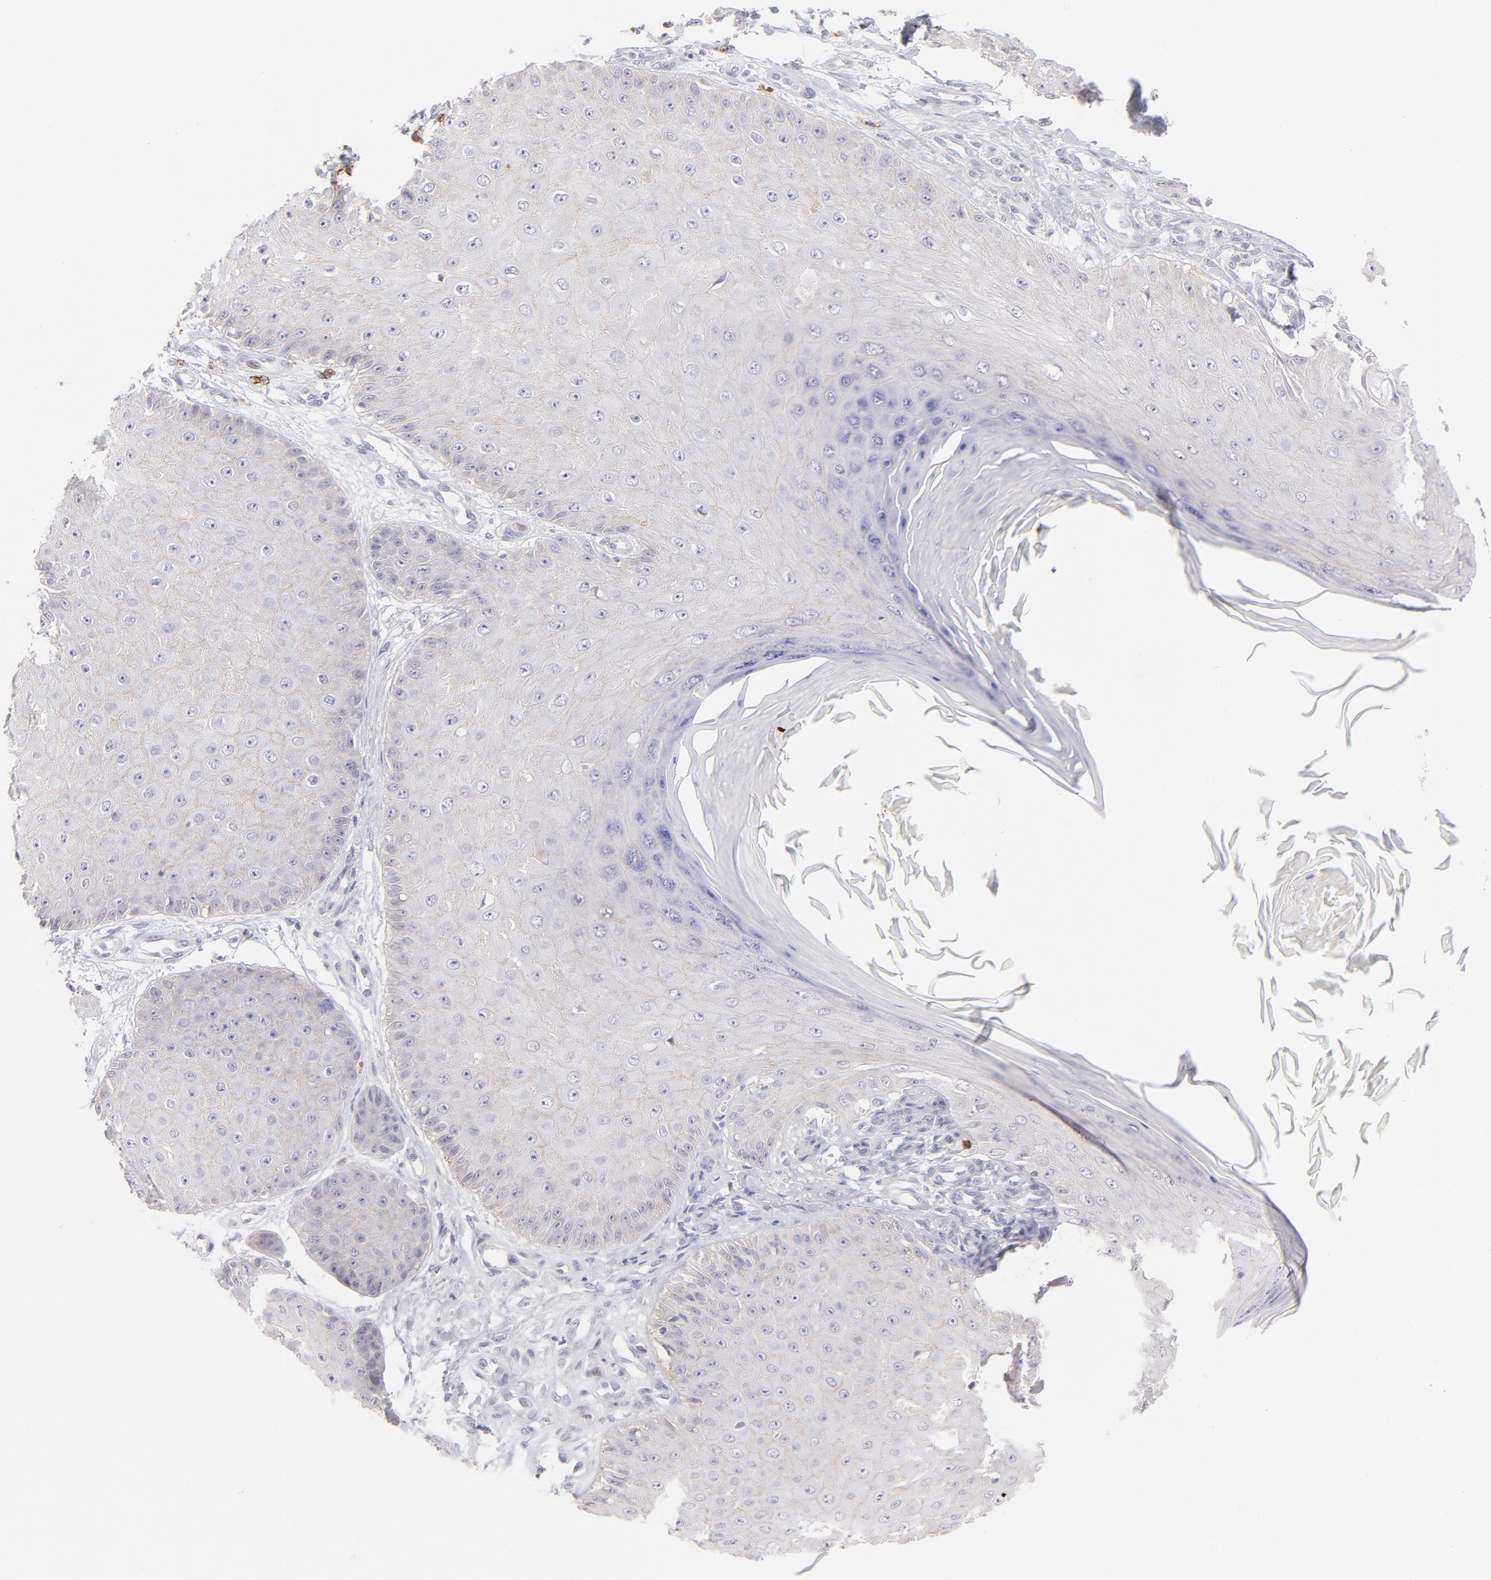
{"staining": {"intensity": "negative", "quantity": "none", "location": "none"}, "tissue": "skin cancer", "cell_type": "Tumor cells", "image_type": "cancer", "snomed": [{"axis": "morphology", "description": "Squamous cell carcinoma, NOS"}, {"axis": "topography", "description": "Skin"}], "caption": "High magnification brightfield microscopy of skin cancer (squamous cell carcinoma) stained with DAB (3,3'-diaminobenzidine) (brown) and counterstained with hematoxylin (blue): tumor cells show no significant expression.", "gene": "LTB4R", "patient": {"sex": "female", "age": 40}}